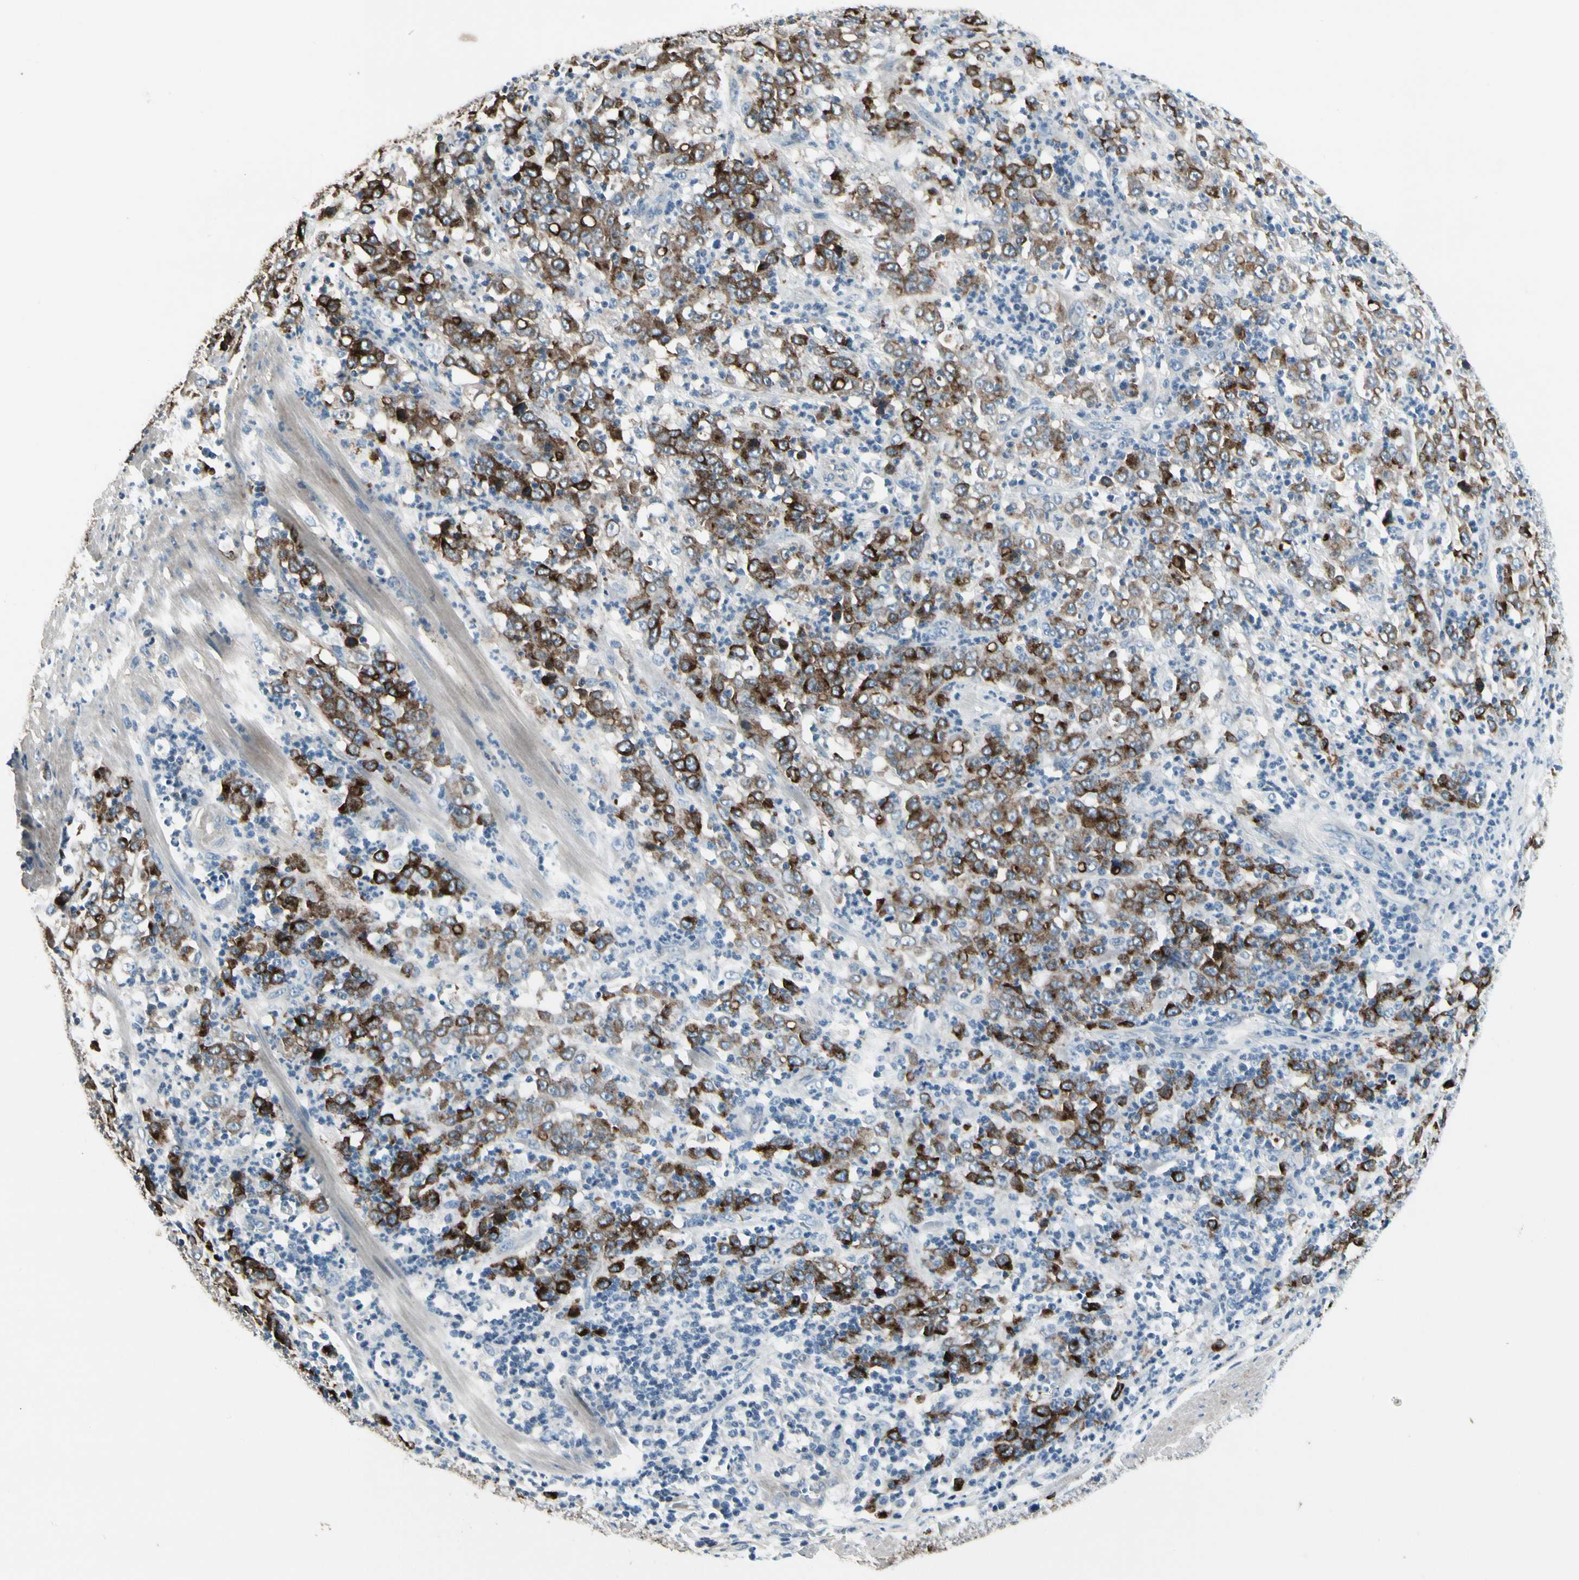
{"staining": {"intensity": "strong", "quantity": ">75%", "location": "cytoplasmic/membranous"}, "tissue": "stomach cancer", "cell_type": "Tumor cells", "image_type": "cancer", "snomed": [{"axis": "morphology", "description": "Adenocarcinoma, NOS"}, {"axis": "topography", "description": "Stomach, lower"}], "caption": "Adenocarcinoma (stomach) stained with immunohistochemistry demonstrates strong cytoplasmic/membranous positivity in about >75% of tumor cells.", "gene": "PIGR", "patient": {"sex": "female", "age": 71}}